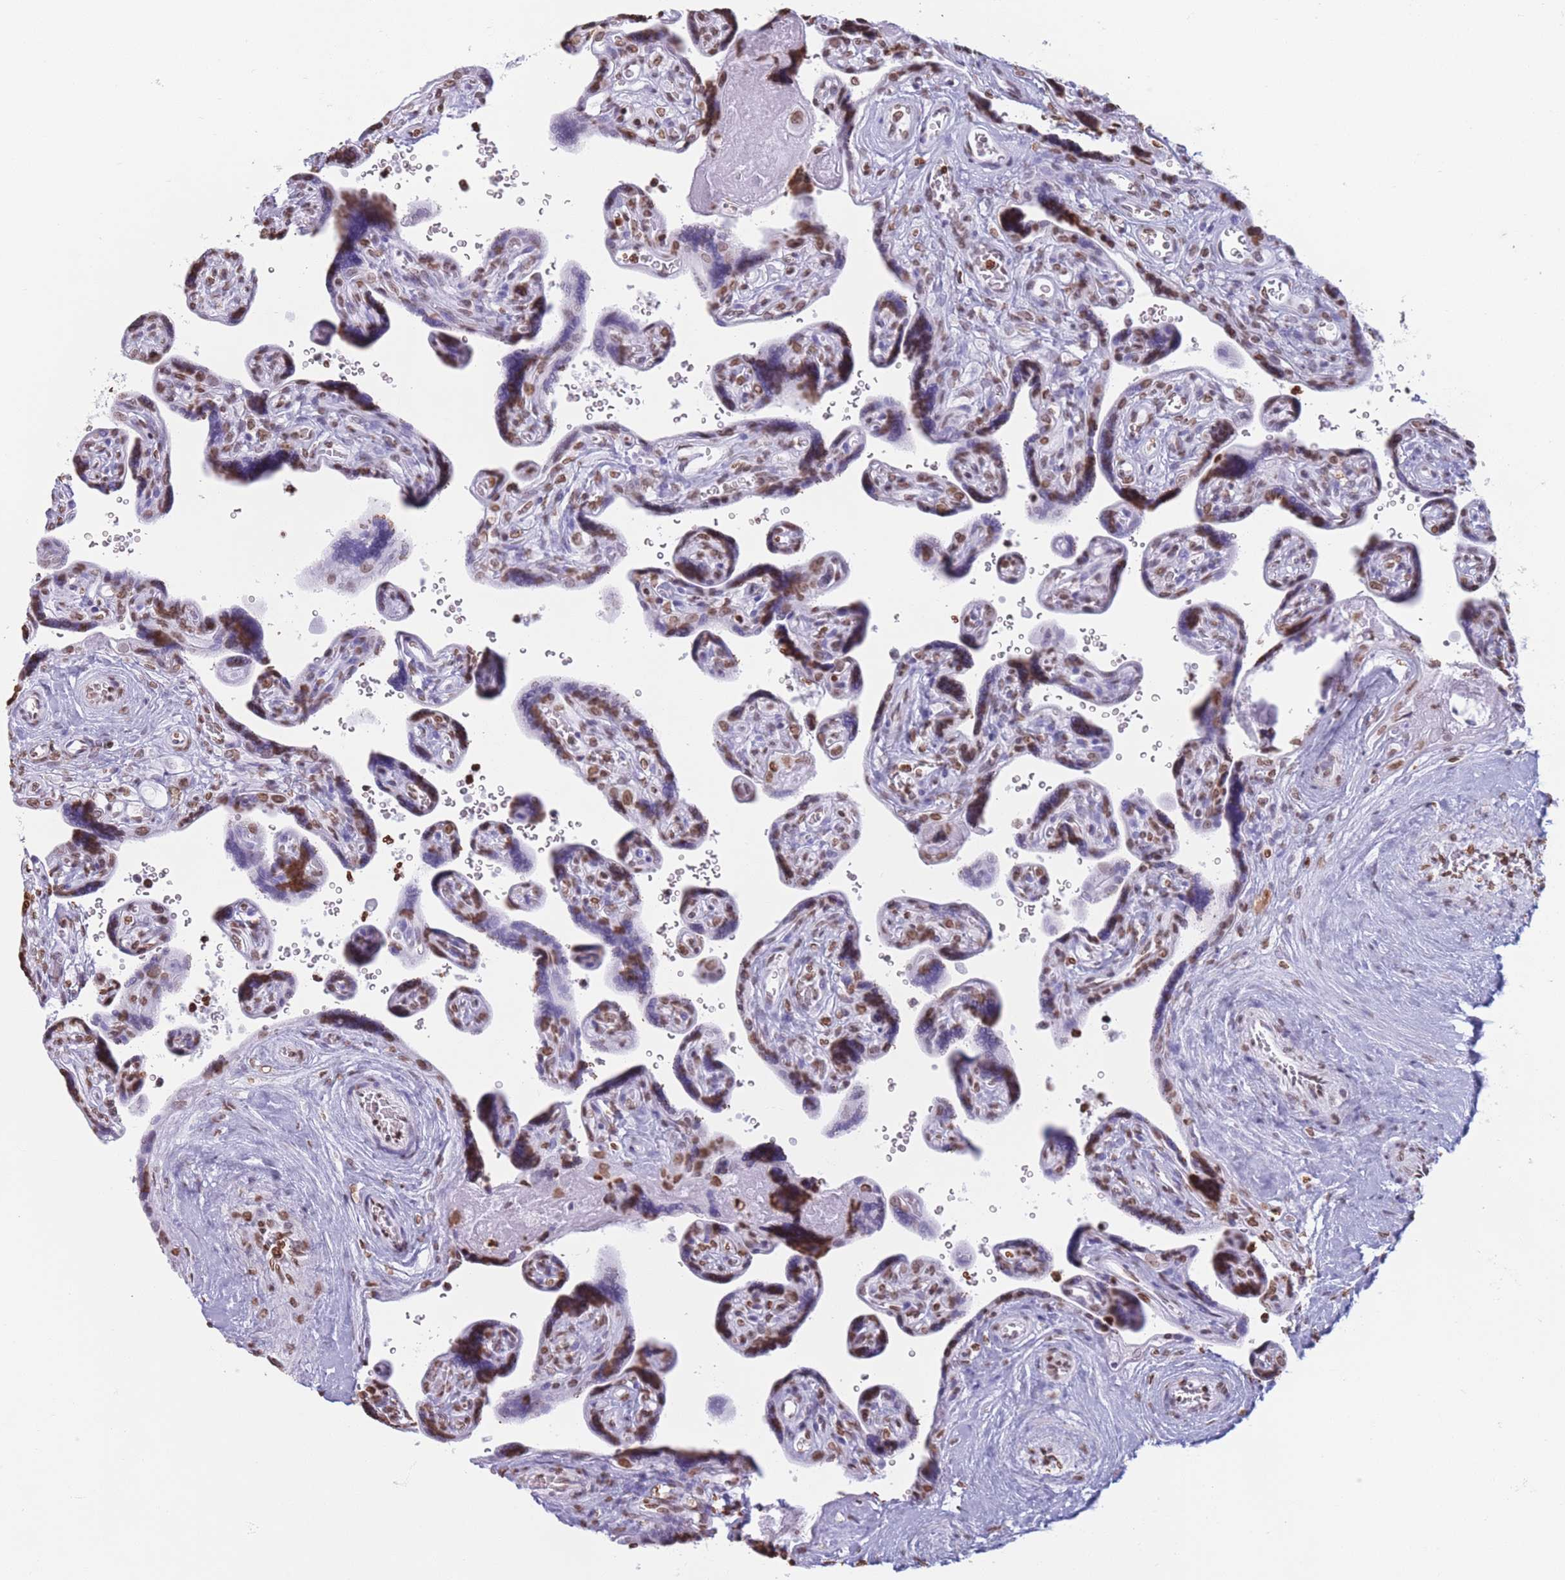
{"staining": {"intensity": "moderate", "quantity": ">75%", "location": "nuclear"}, "tissue": "placenta", "cell_type": "Trophoblastic cells", "image_type": "normal", "snomed": [{"axis": "morphology", "description": "Normal tissue, NOS"}, {"axis": "topography", "description": "Placenta"}], "caption": "Protein expression analysis of normal placenta exhibits moderate nuclear staining in approximately >75% of trophoblastic cells. (brown staining indicates protein expression, while blue staining denotes nuclei).", "gene": "RYK", "patient": {"sex": "female", "age": 39}}